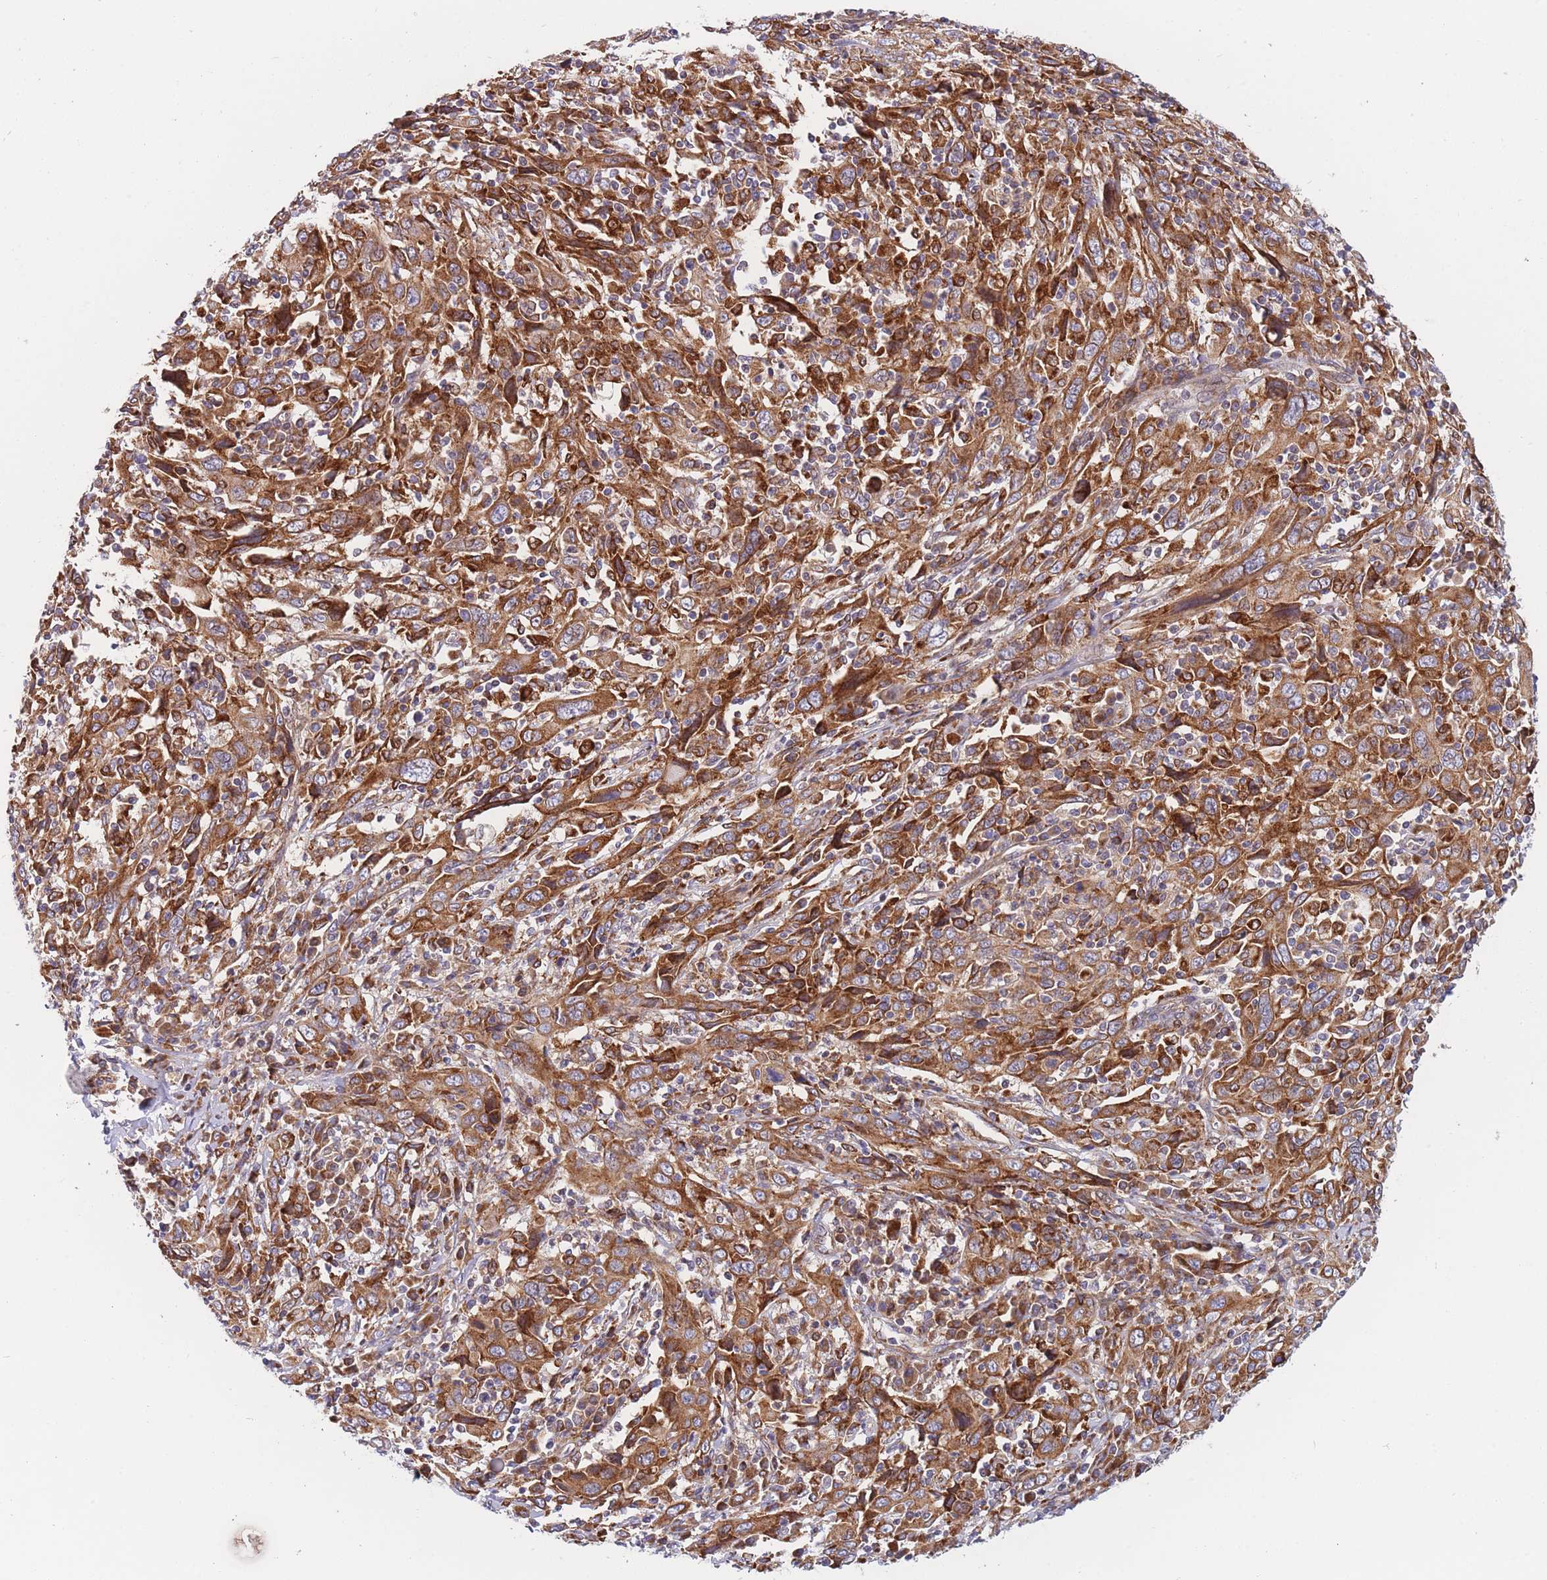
{"staining": {"intensity": "moderate", "quantity": ">75%", "location": "cytoplasmic/membranous"}, "tissue": "cervical cancer", "cell_type": "Tumor cells", "image_type": "cancer", "snomed": [{"axis": "morphology", "description": "Squamous cell carcinoma, NOS"}, {"axis": "topography", "description": "Cervix"}], "caption": "Human cervical squamous cell carcinoma stained for a protein (brown) reveals moderate cytoplasmic/membranous positive expression in approximately >75% of tumor cells.", "gene": "TMEM131L", "patient": {"sex": "female", "age": 46}}